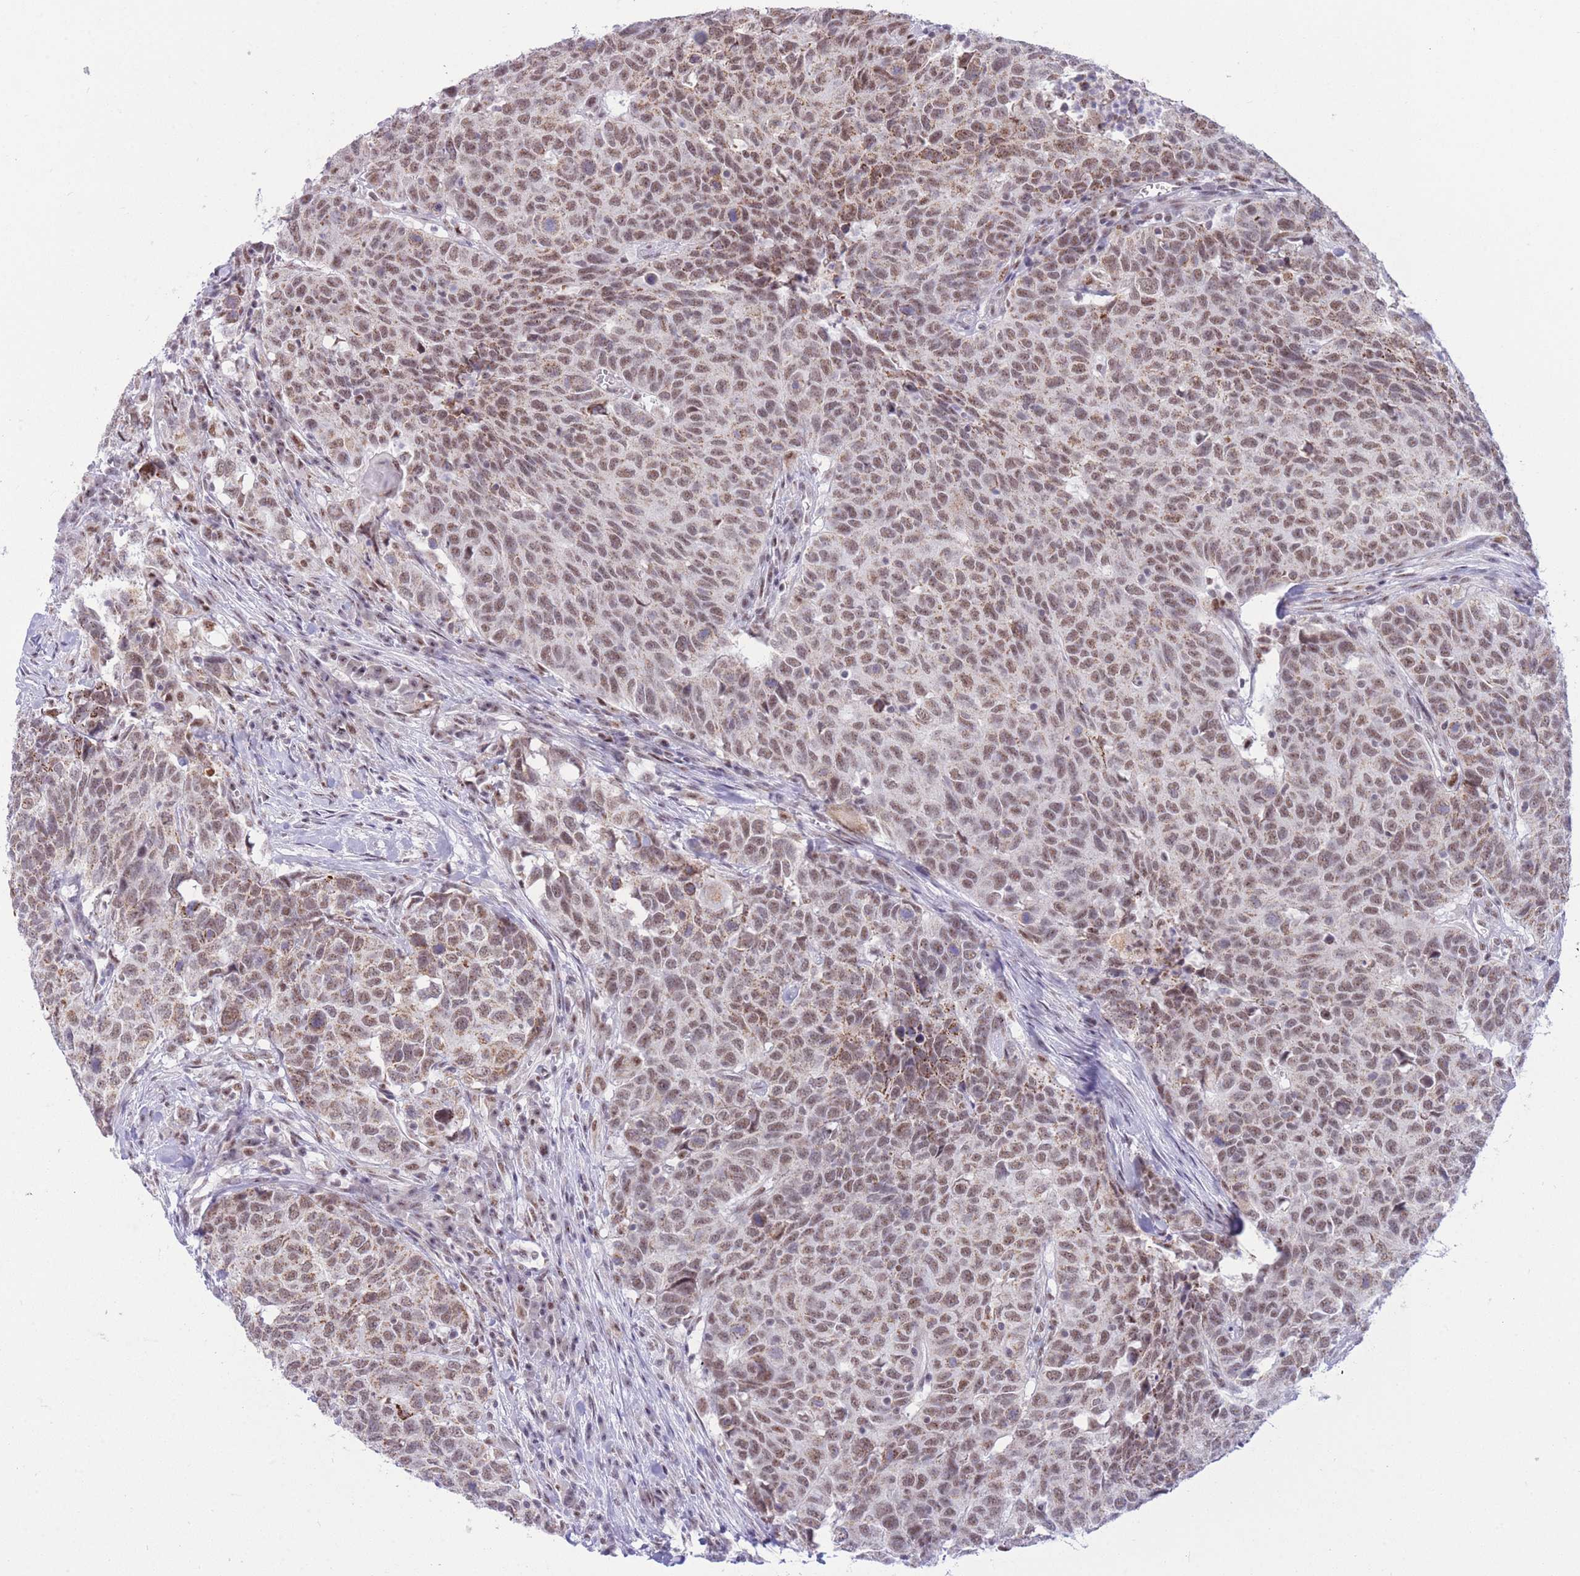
{"staining": {"intensity": "weak", "quantity": ">75%", "location": "cytoplasmic/membranous,nuclear"}, "tissue": "head and neck cancer", "cell_type": "Tumor cells", "image_type": "cancer", "snomed": [{"axis": "morphology", "description": "Normal tissue, NOS"}, {"axis": "morphology", "description": "Squamous cell carcinoma, NOS"}, {"axis": "topography", "description": "Skeletal muscle"}, {"axis": "topography", "description": "Vascular tissue"}, {"axis": "topography", "description": "Peripheral nerve tissue"}, {"axis": "topography", "description": "Head-Neck"}], "caption": "This is a photomicrograph of IHC staining of head and neck cancer, which shows weak staining in the cytoplasmic/membranous and nuclear of tumor cells.", "gene": "CYP2B6", "patient": {"sex": "male", "age": 66}}